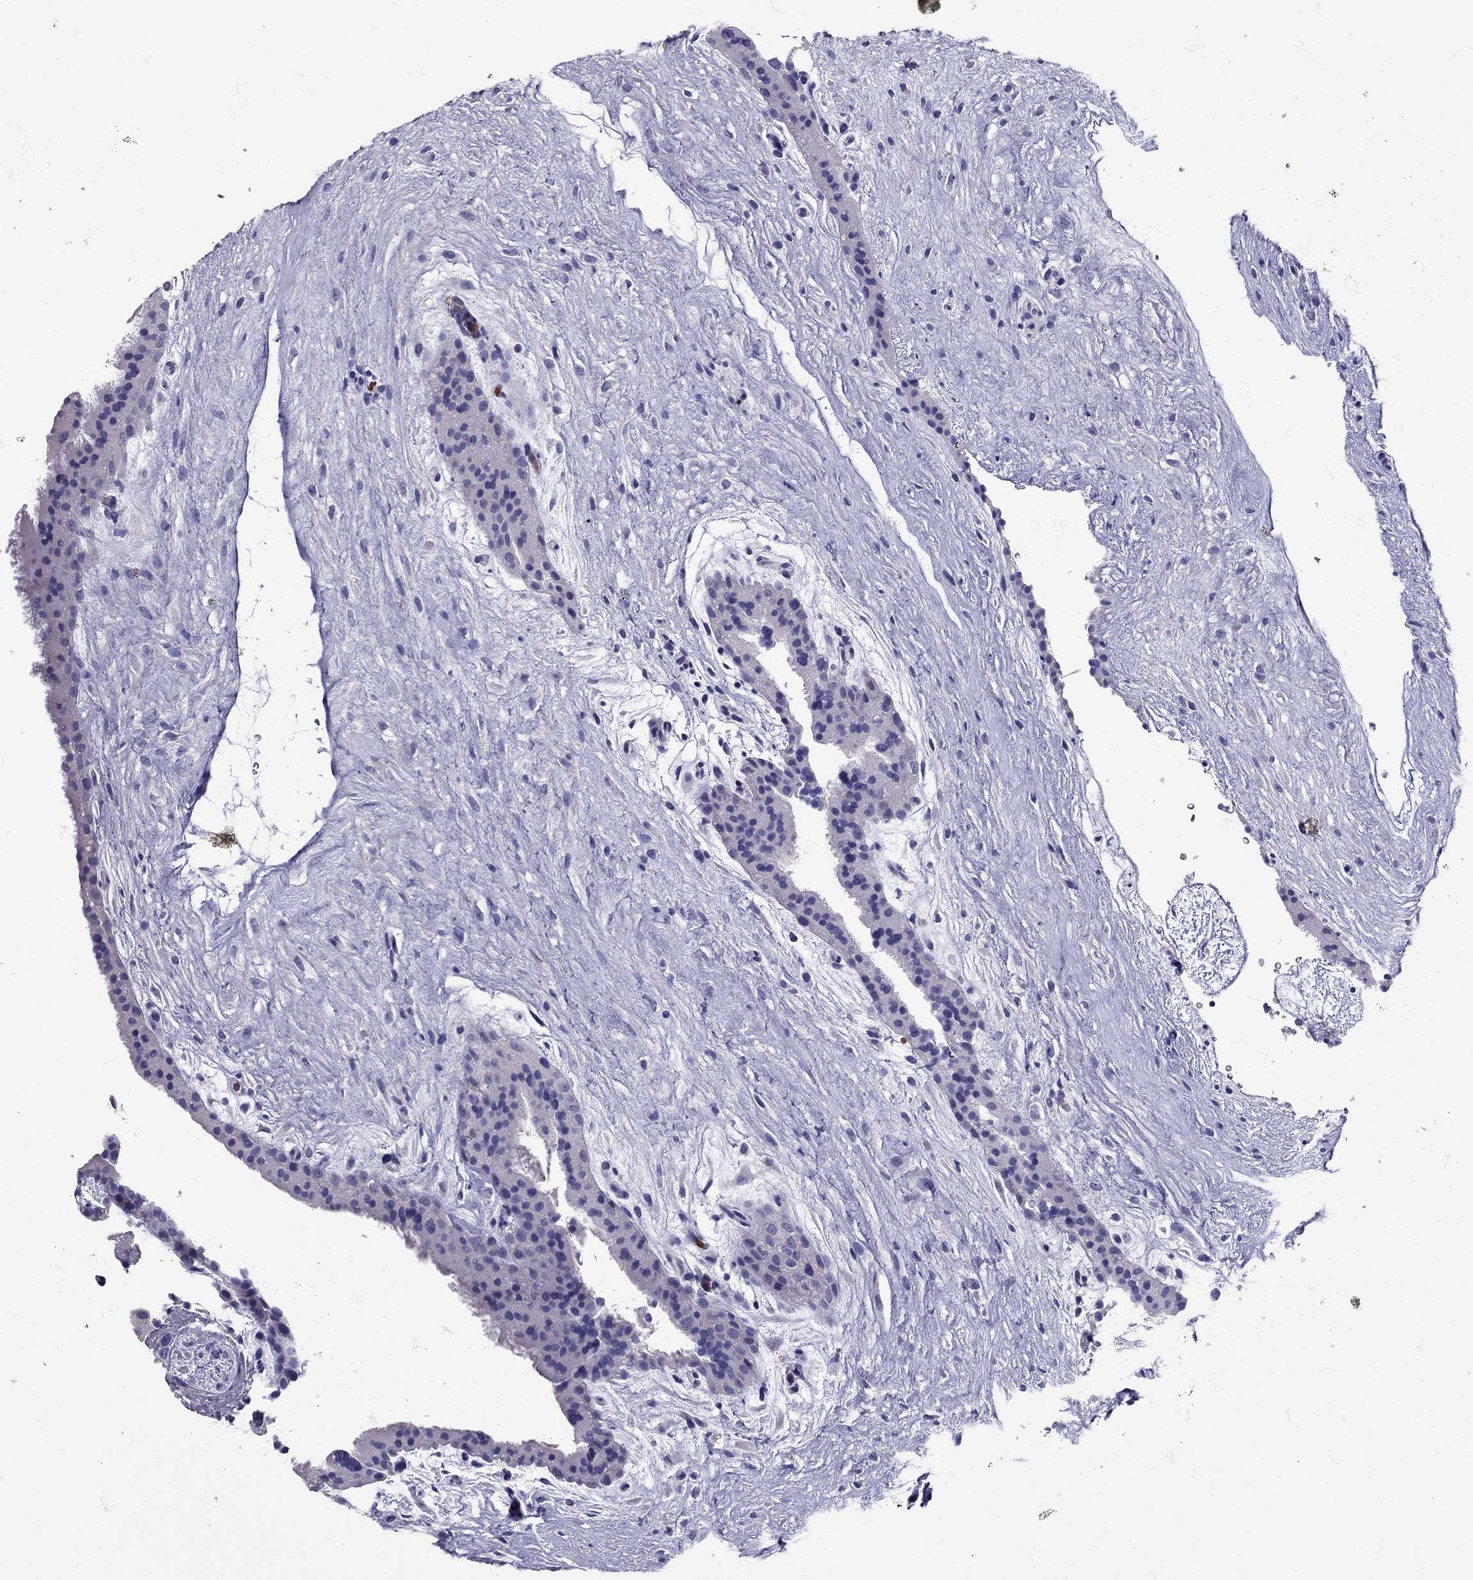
{"staining": {"intensity": "negative", "quantity": "none", "location": "none"}, "tissue": "placenta", "cell_type": "Decidual cells", "image_type": "normal", "snomed": [{"axis": "morphology", "description": "Normal tissue, NOS"}, {"axis": "topography", "description": "Placenta"}], "caption": "Immunohistochemistry image of normal placenta stained for a protein (brown), which shows no positivity in decidual cells. (Immunohistochemistry, brightfield microscopy, high magnification).", "gene": "TBR1", "patient": {"sex": "female", "age": 19}}